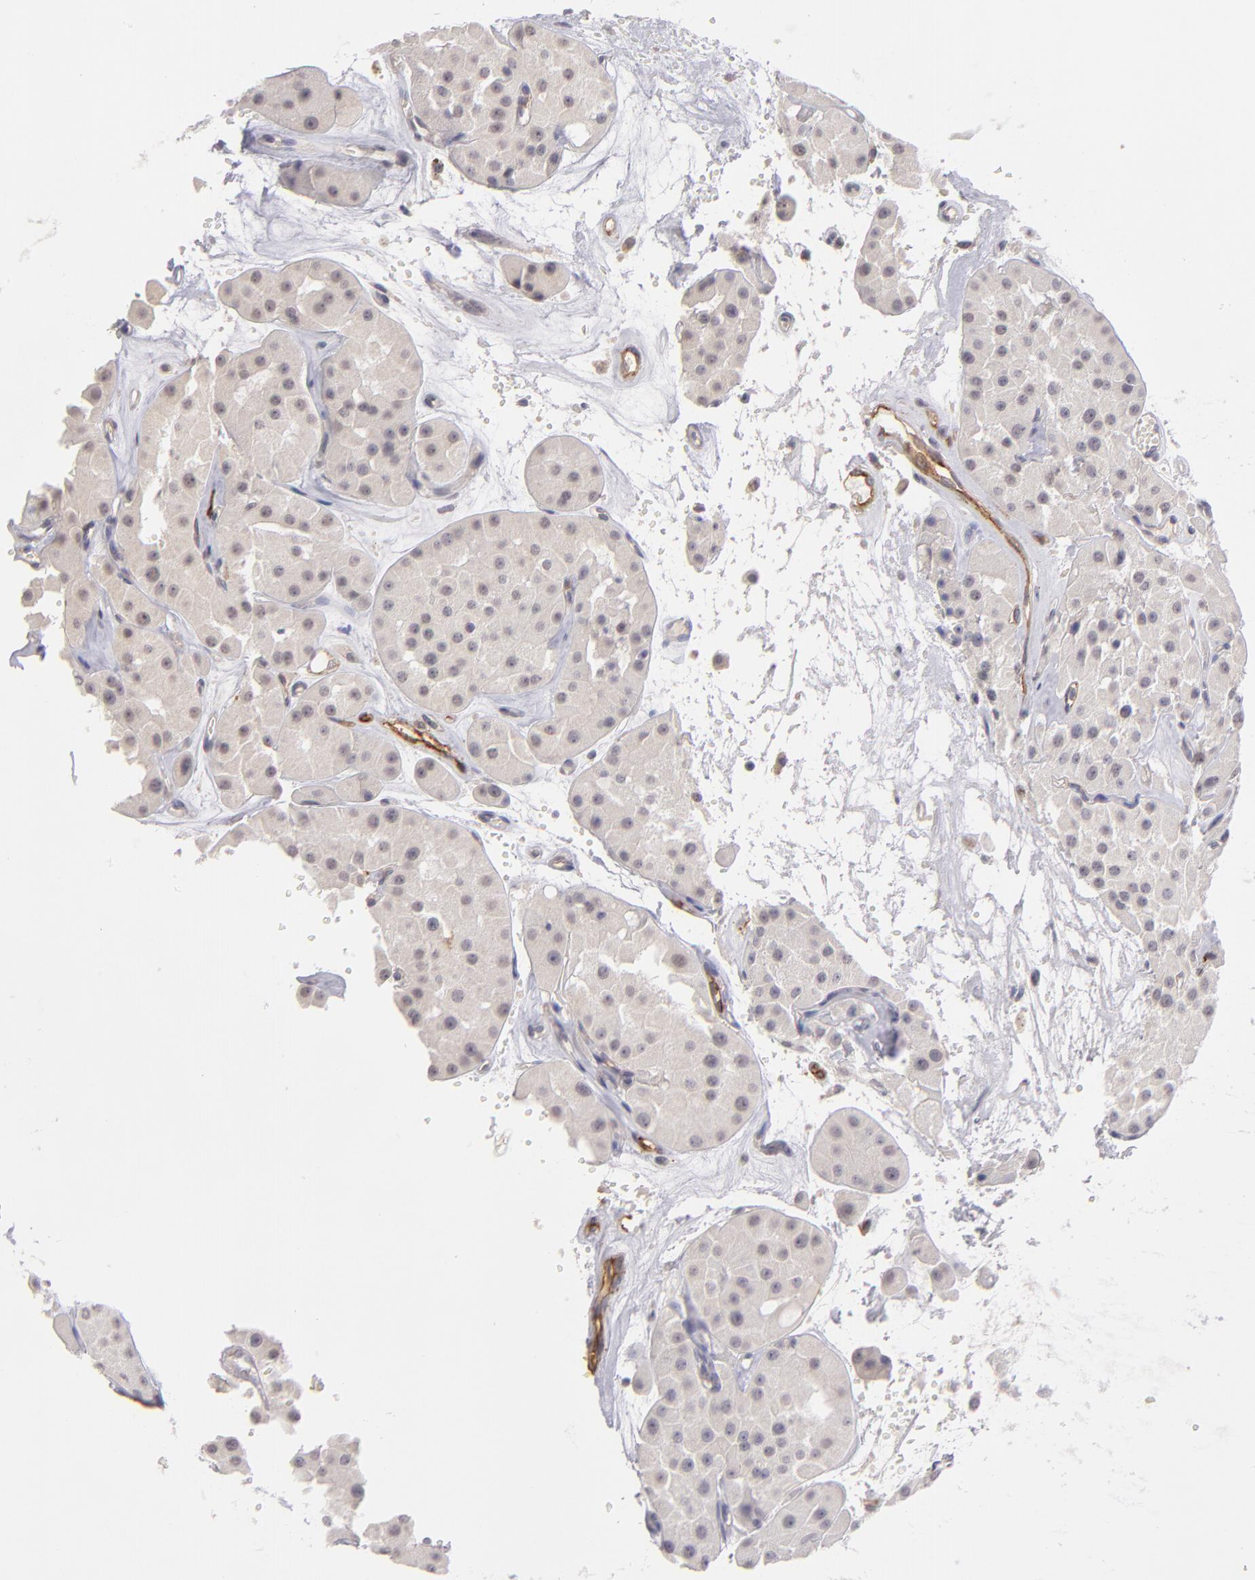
{"staining": {"intensity": "negative", "quantity": "none", "location": "none"}, "tissue": "renal cancer", "cell_type": "Tumor cells", "image_type": "cancer", "snomed": [{"axis": "morphology", "description": "Adenocarcinoma, uncertain malignant potential"}, {"axis": "topography", "description": "Kidney"}], "caption": "Tumor cells are negative for brown protein staining in adenocarcinoma,  uncertain malignant potential (renal).", "gene": "THBD", "patient": {"sex": "male", "age": 63}}